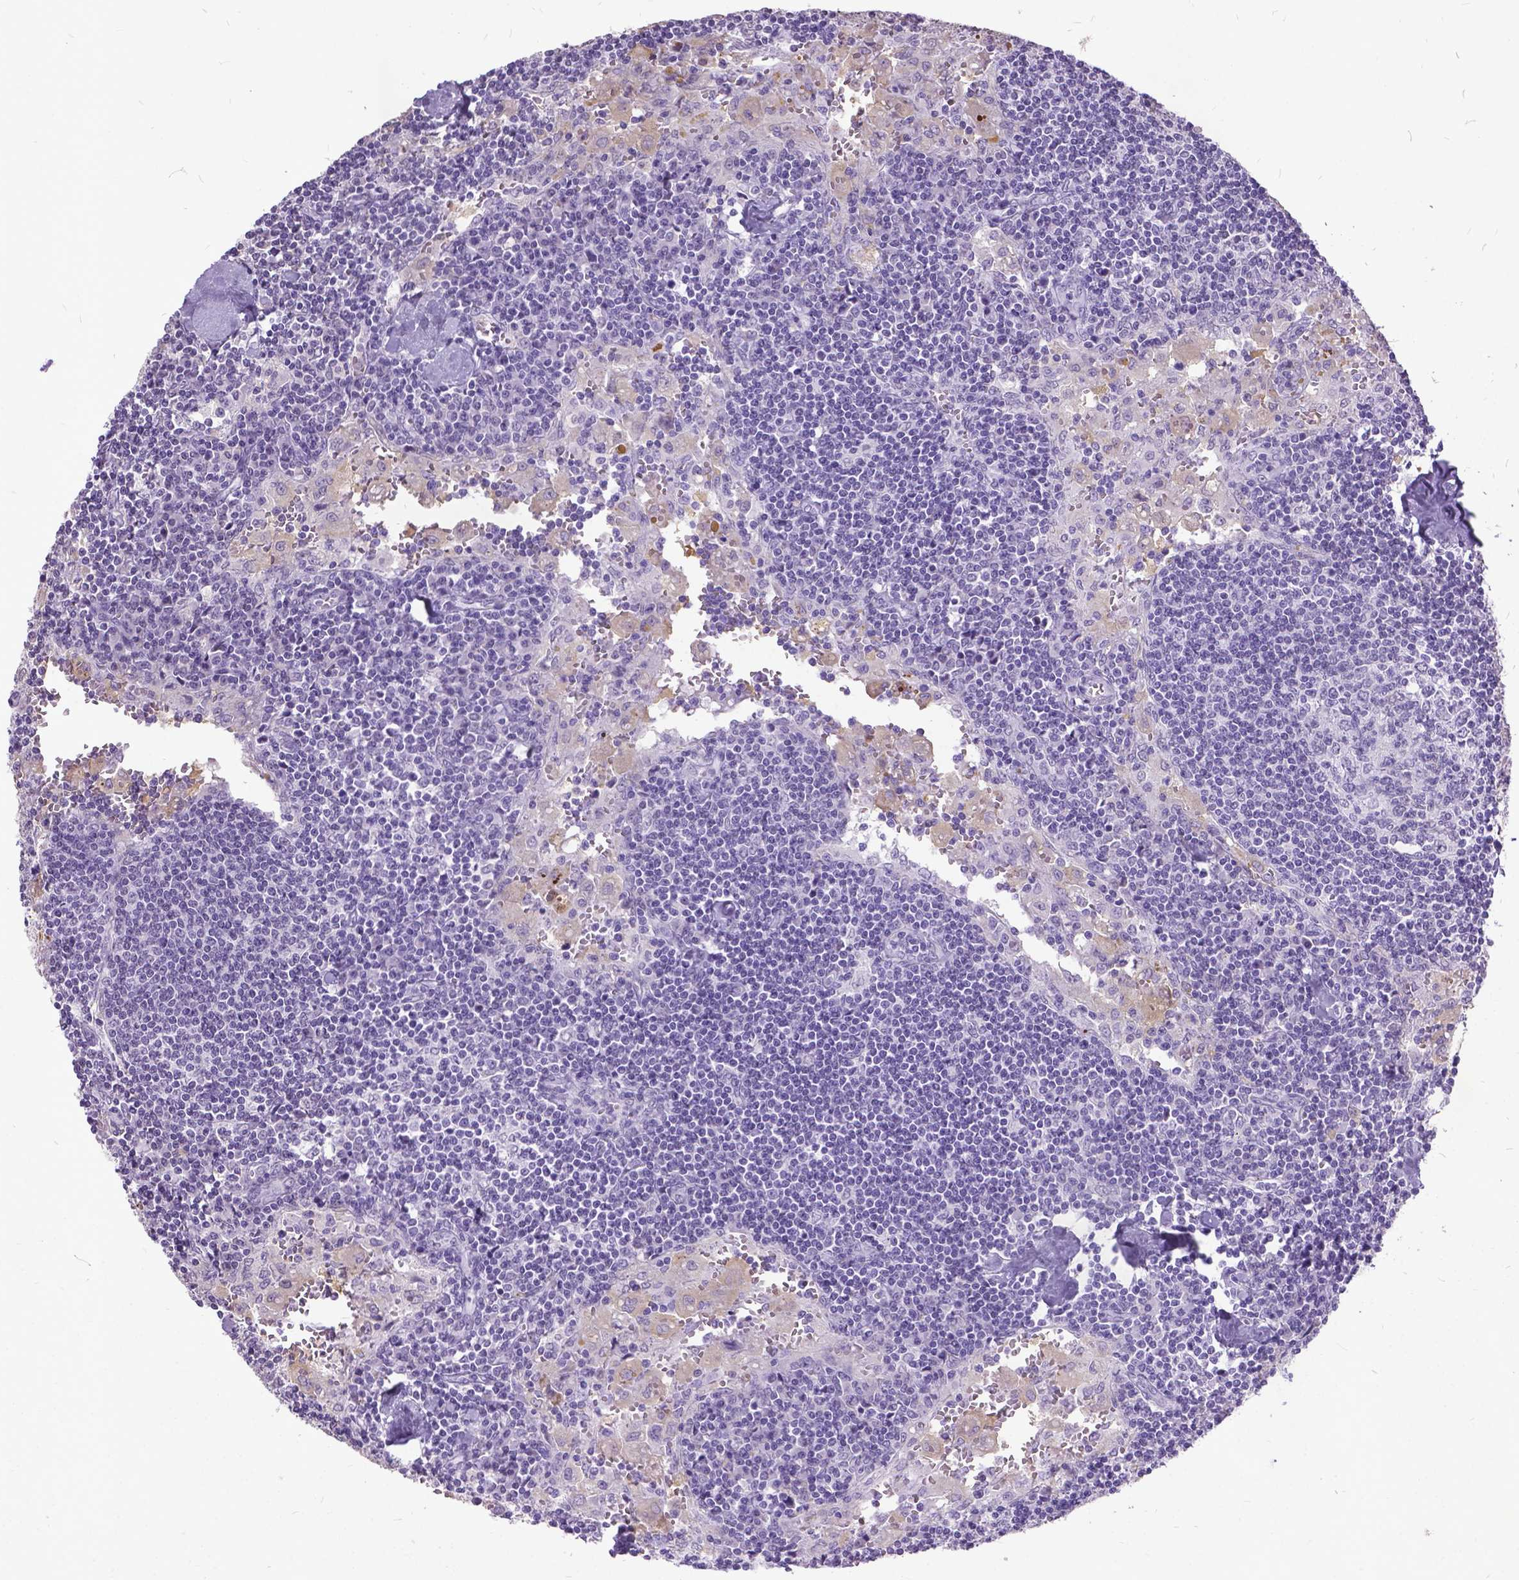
{"staining": {"intensity": "negative", "quantity": "none", "location": "none"}, "tissue": "lymph node", "cell_type": "Germinal center cells", "image_type": "normal", "snomed": [{"axis": "morphology", "description": "Normal tissue, NOS"}, {"axis": "topography", "description": "Lymph node"}], "caption": "An image of lymph node stained for a protein displays no brown staining in germinal center cells.", "gene": "MARCHF10", "patient": {"sex": "male", "age": 55}}